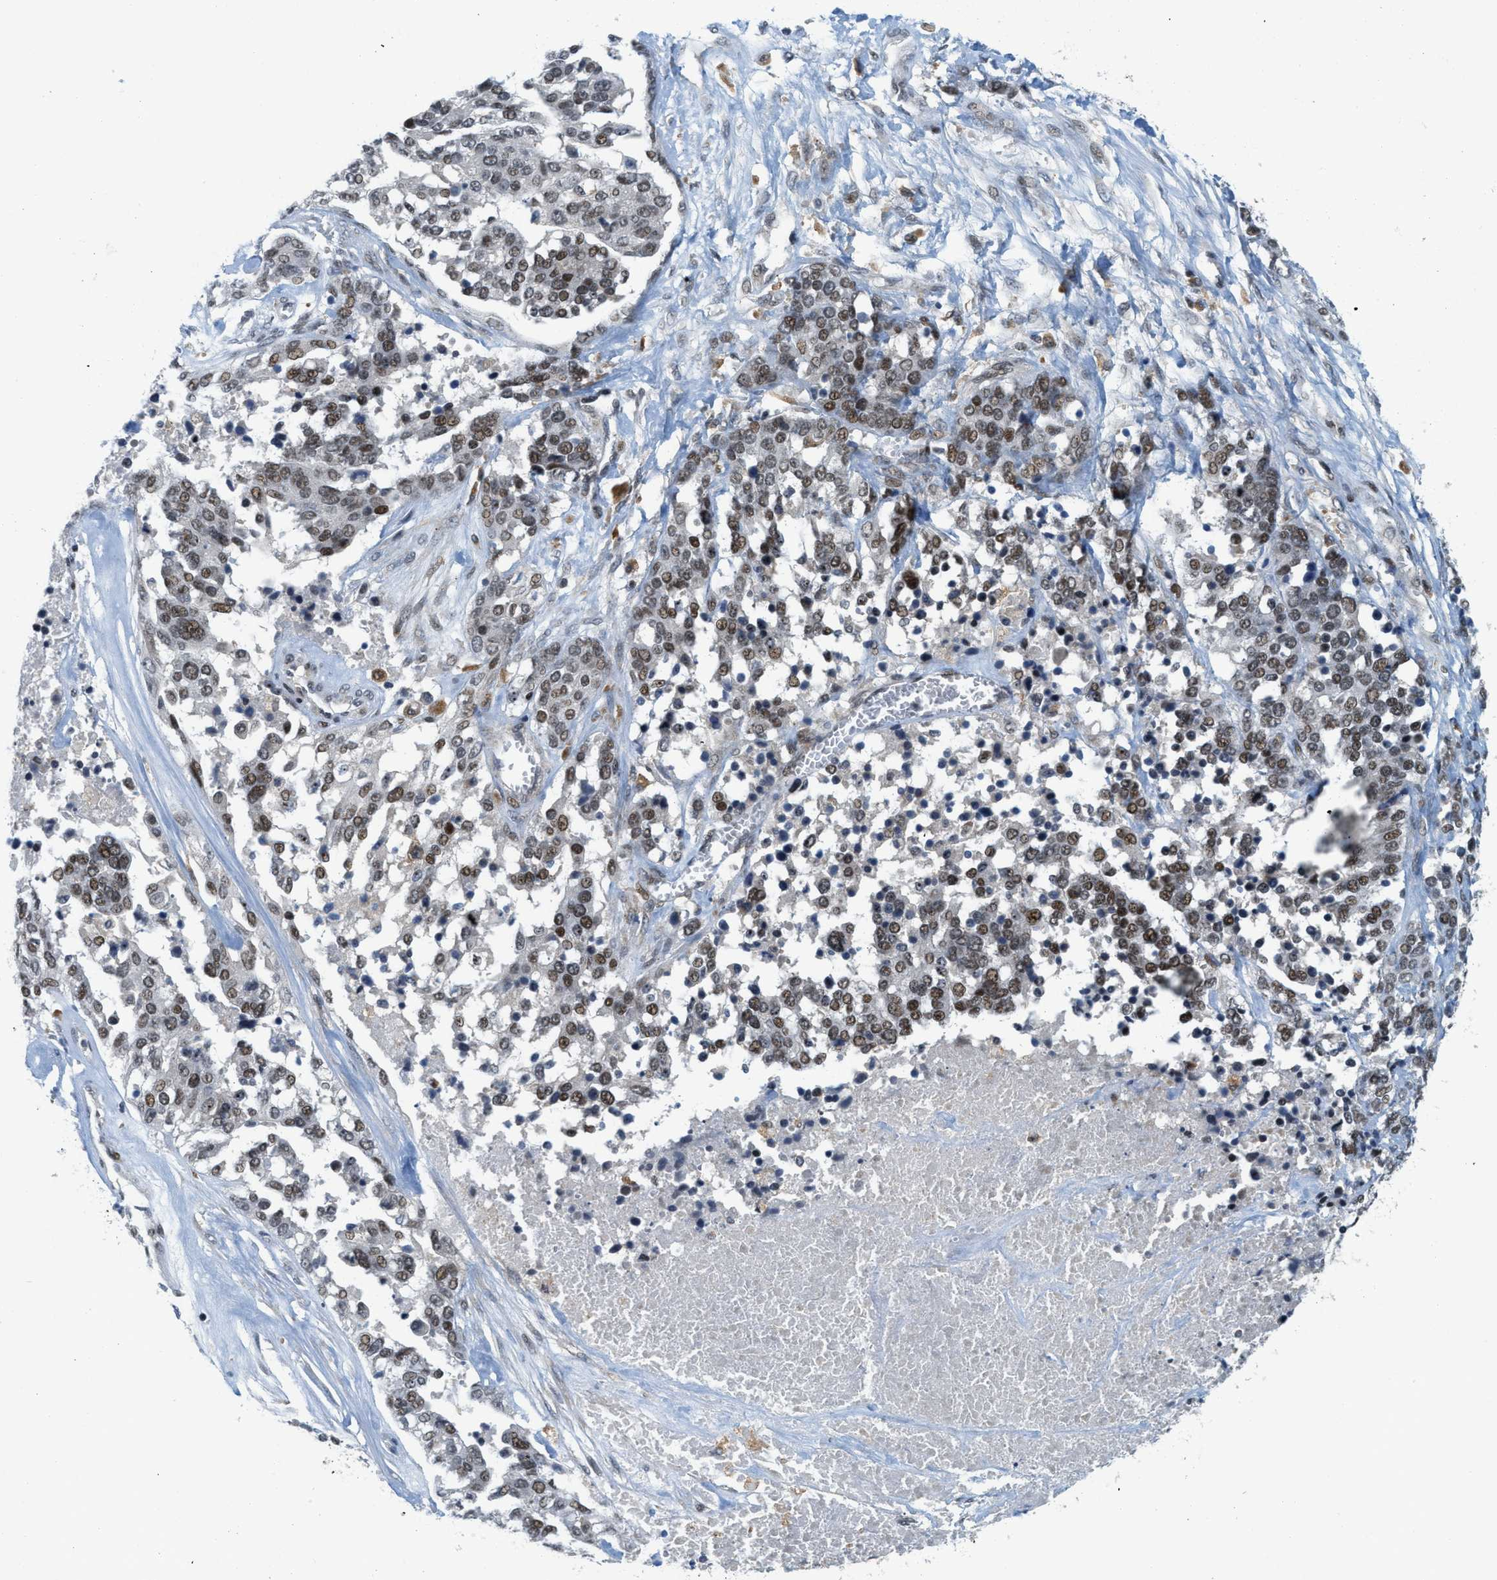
{"staining": {"intensity": "strong", "quantity": ">75%", "location": "nuclear"}, "tissue": "ovarian cancer", "cell_type": "Tumor cells", "image_type": "cancer", "snomed": [{"axis": "morphology", "description": "Cystadenocarcinoma, serous, NOS"}, {"axis": "topography", "description": "Ovary"}], "caption": "Protein analysis of ovarian serous cystadenocarcinoma tissue demonstrates strong nuclear expression in approximately >75% of tumor cells.", "gene": "ING1", "patient": {"sex": "female", "age": 44}}